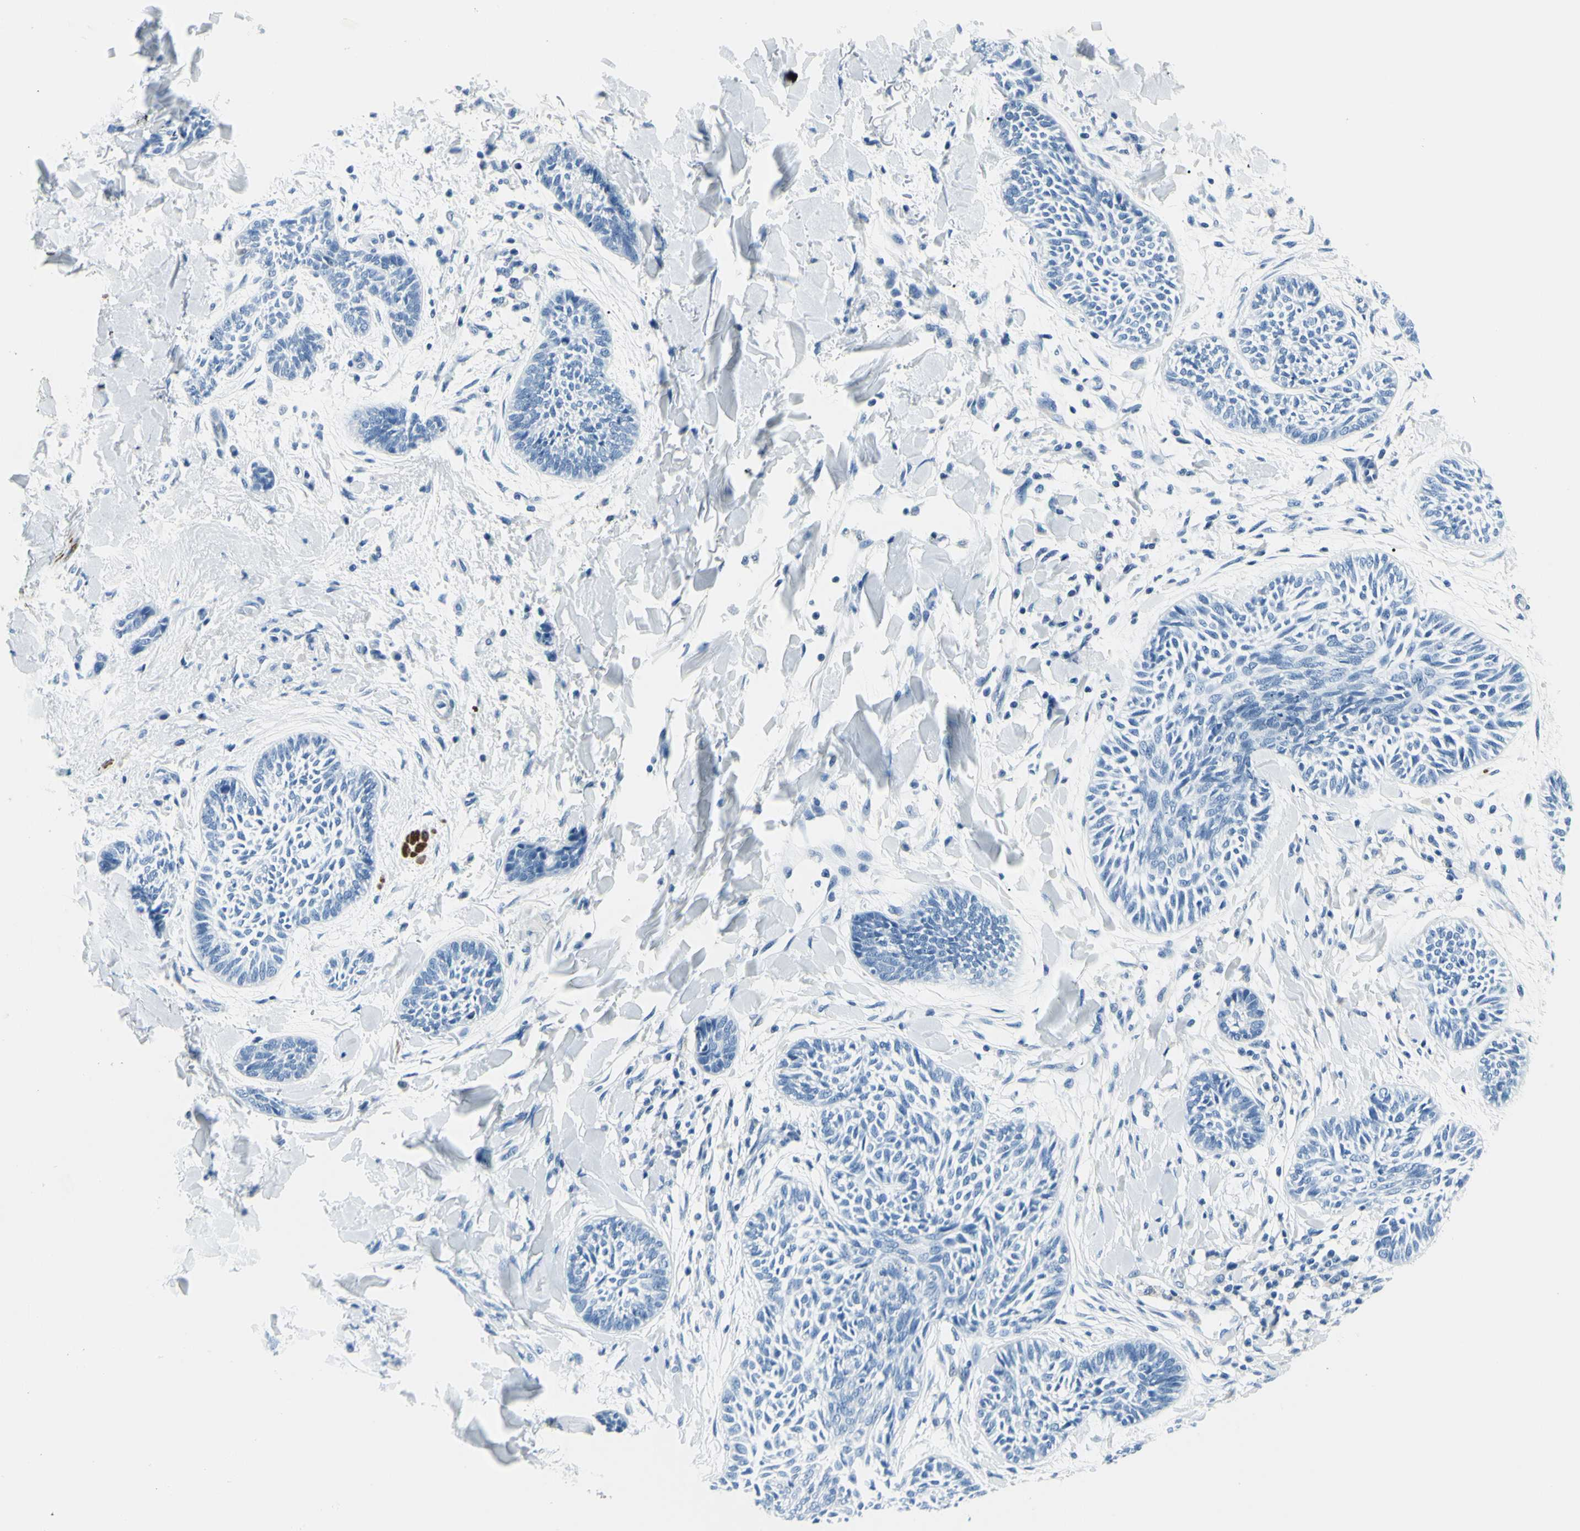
{"staining": {"intensity": "negative", "quantity": "none", "location": "none"}, "tissue": "skin cancer", "cell_type": "Tumor cells", "image_type": "cancer", "snomed": [{"axis": "morphology", "description": "Papilloma, NOS"}, {"axis": "morphology", "description": "Basal cell carcinoma"}, {"axis": "topography", "description": "Skin"}], "caption": "This is an immunohistochemistry image of skin papilloma. There is no positivity in tumor cells.", "gene": "CDH15", "patient": {"sex": "male", "age": 87}}